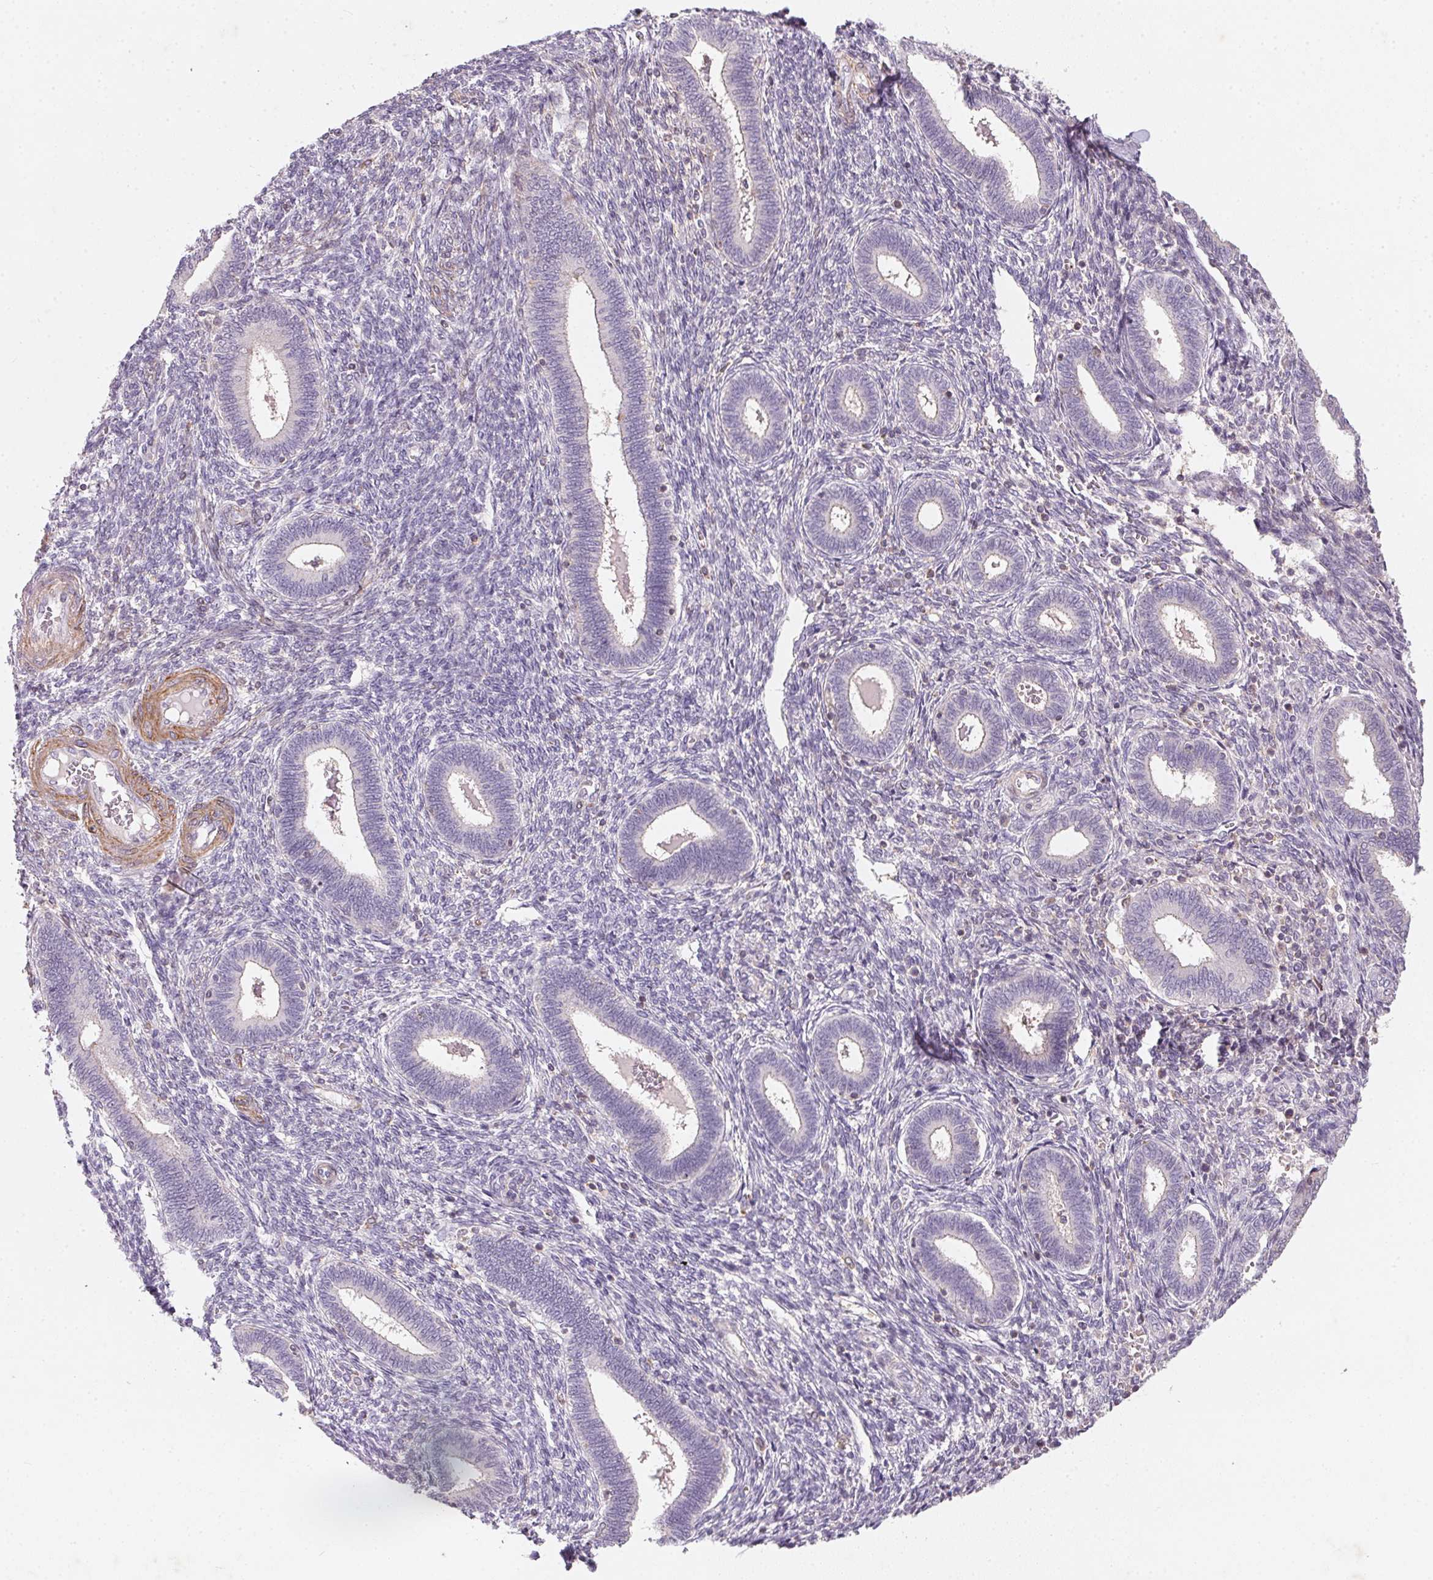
{"staining": {"intensity": "negative", "quantity": "none", "location": "none"}, "tissue": "endometrium", "cell_type": "Cells in endometrial stroma", "image_type": "normal", "snomed": [{"axis": "morphology", "description": "Normal tissue, NOS"}, {"axis": "topography", "description": "Endometrium"}], "caption": "The immunohistochemistry (IHC) photomicrograph has no significant staining in cells in endometrial stroma of endometrium.", "gene": "KCNK15", "patient": {"sex": "female", "age": 42}}